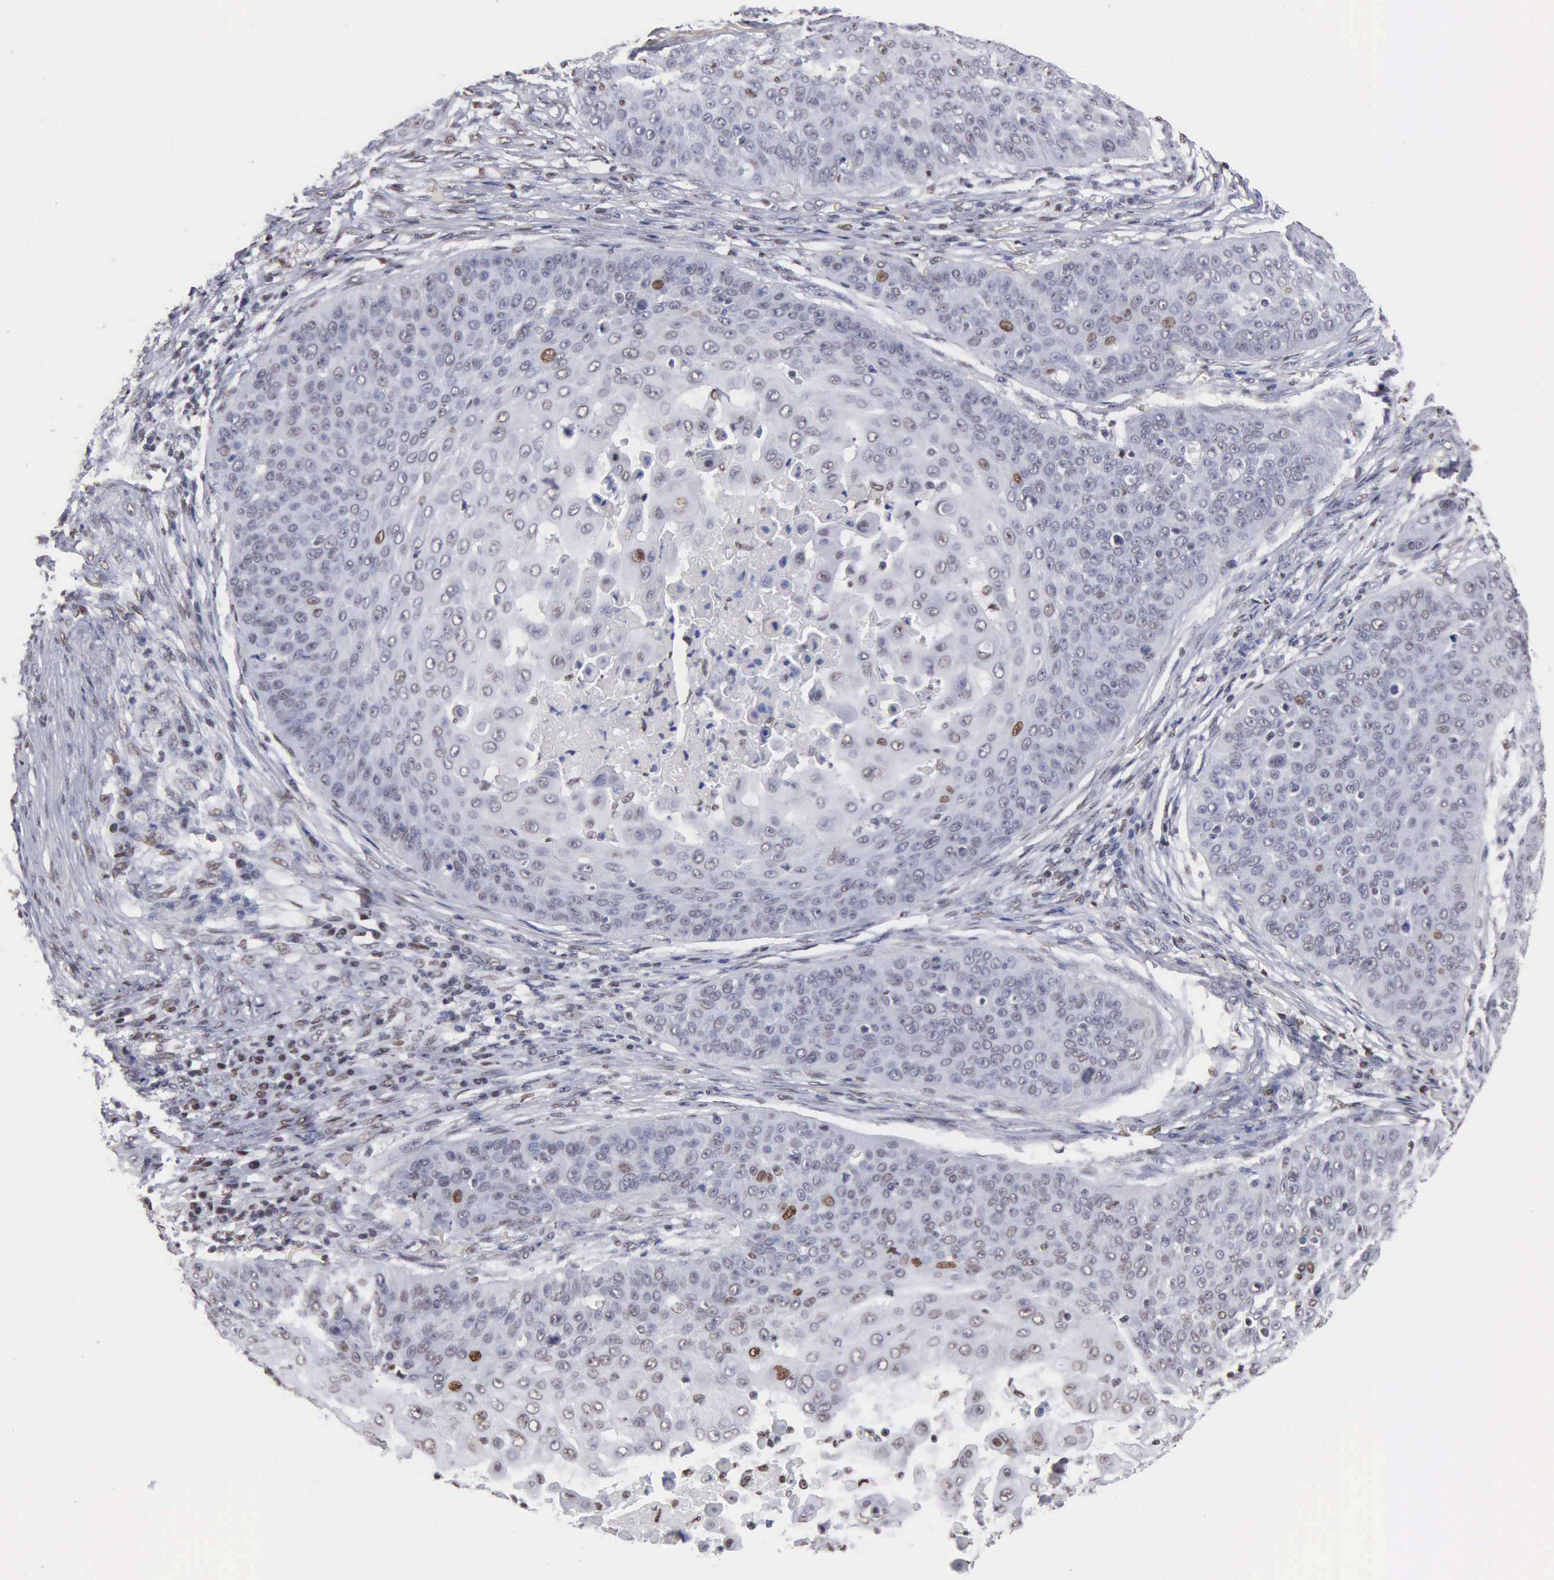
{"staining": {"intensity": "strong", "quantity": "<25%", "location": "nuclear"}, "tissue": "skin cancer", "cell_type": "Tumor cells", "image_type": "cancer", "snomed": [{"axis": "morphology", "description": "Squamous cell carcinoma, NOS"}, {"axis": "topography", "description": "Skin"}], "caption": "Immunohistochemistry (IHC) histopathology image of human squamous cell carcinoma (skin) stained for a protein (brown), which shows medium levels of strong nuclear expression in approximately <25% of tumor cells.", "gene": "CCNG1", "patient": {"sex": "male", "age": 82}}